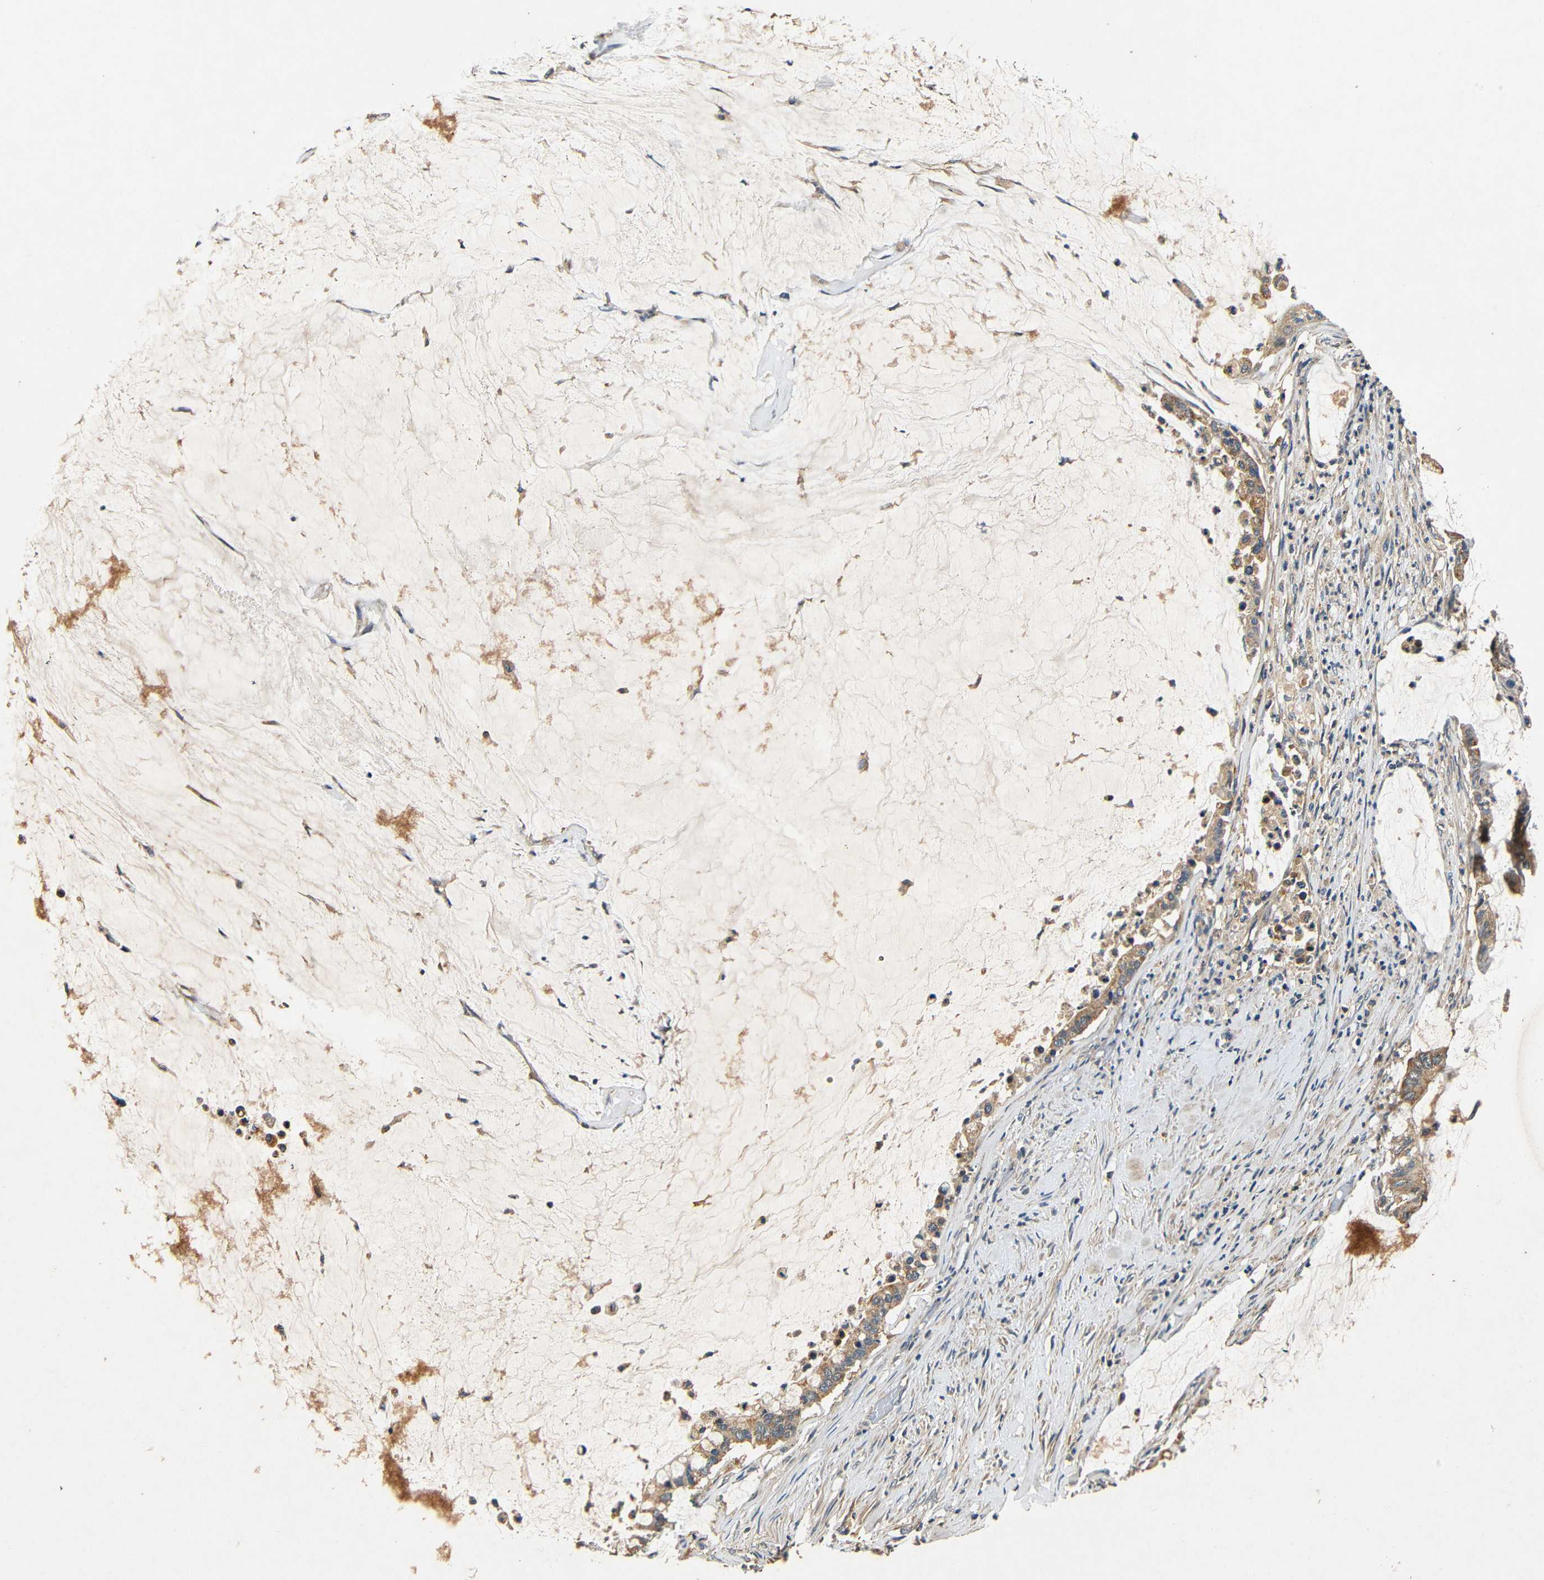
{"staining": {"intensity": "weak", "quantity": ">75%", "location": "cytoplasmic/membranous"}, "tissue": "pancreatic cancer", "cell_type": "Tumor cells", "image_type": "cancer", "snomed": [{"axis": "morphology", "description": "Adenocarcinoma, NOS"}, {"axis": "topography", "description": "Pancreas"}], "caption": "Immunohistochemistry (IHC) histopathology image of neoplastic tissue: pancreatic cancer stained using IHC exhibits low levels of weak protein expression localized specifically in the cytoplasmic/membranous of tumor cells, appearing as a cytoplasmic/membranous brown color.", "gene": "MTX1", "patient": {"sex": "male", "age": 41}}